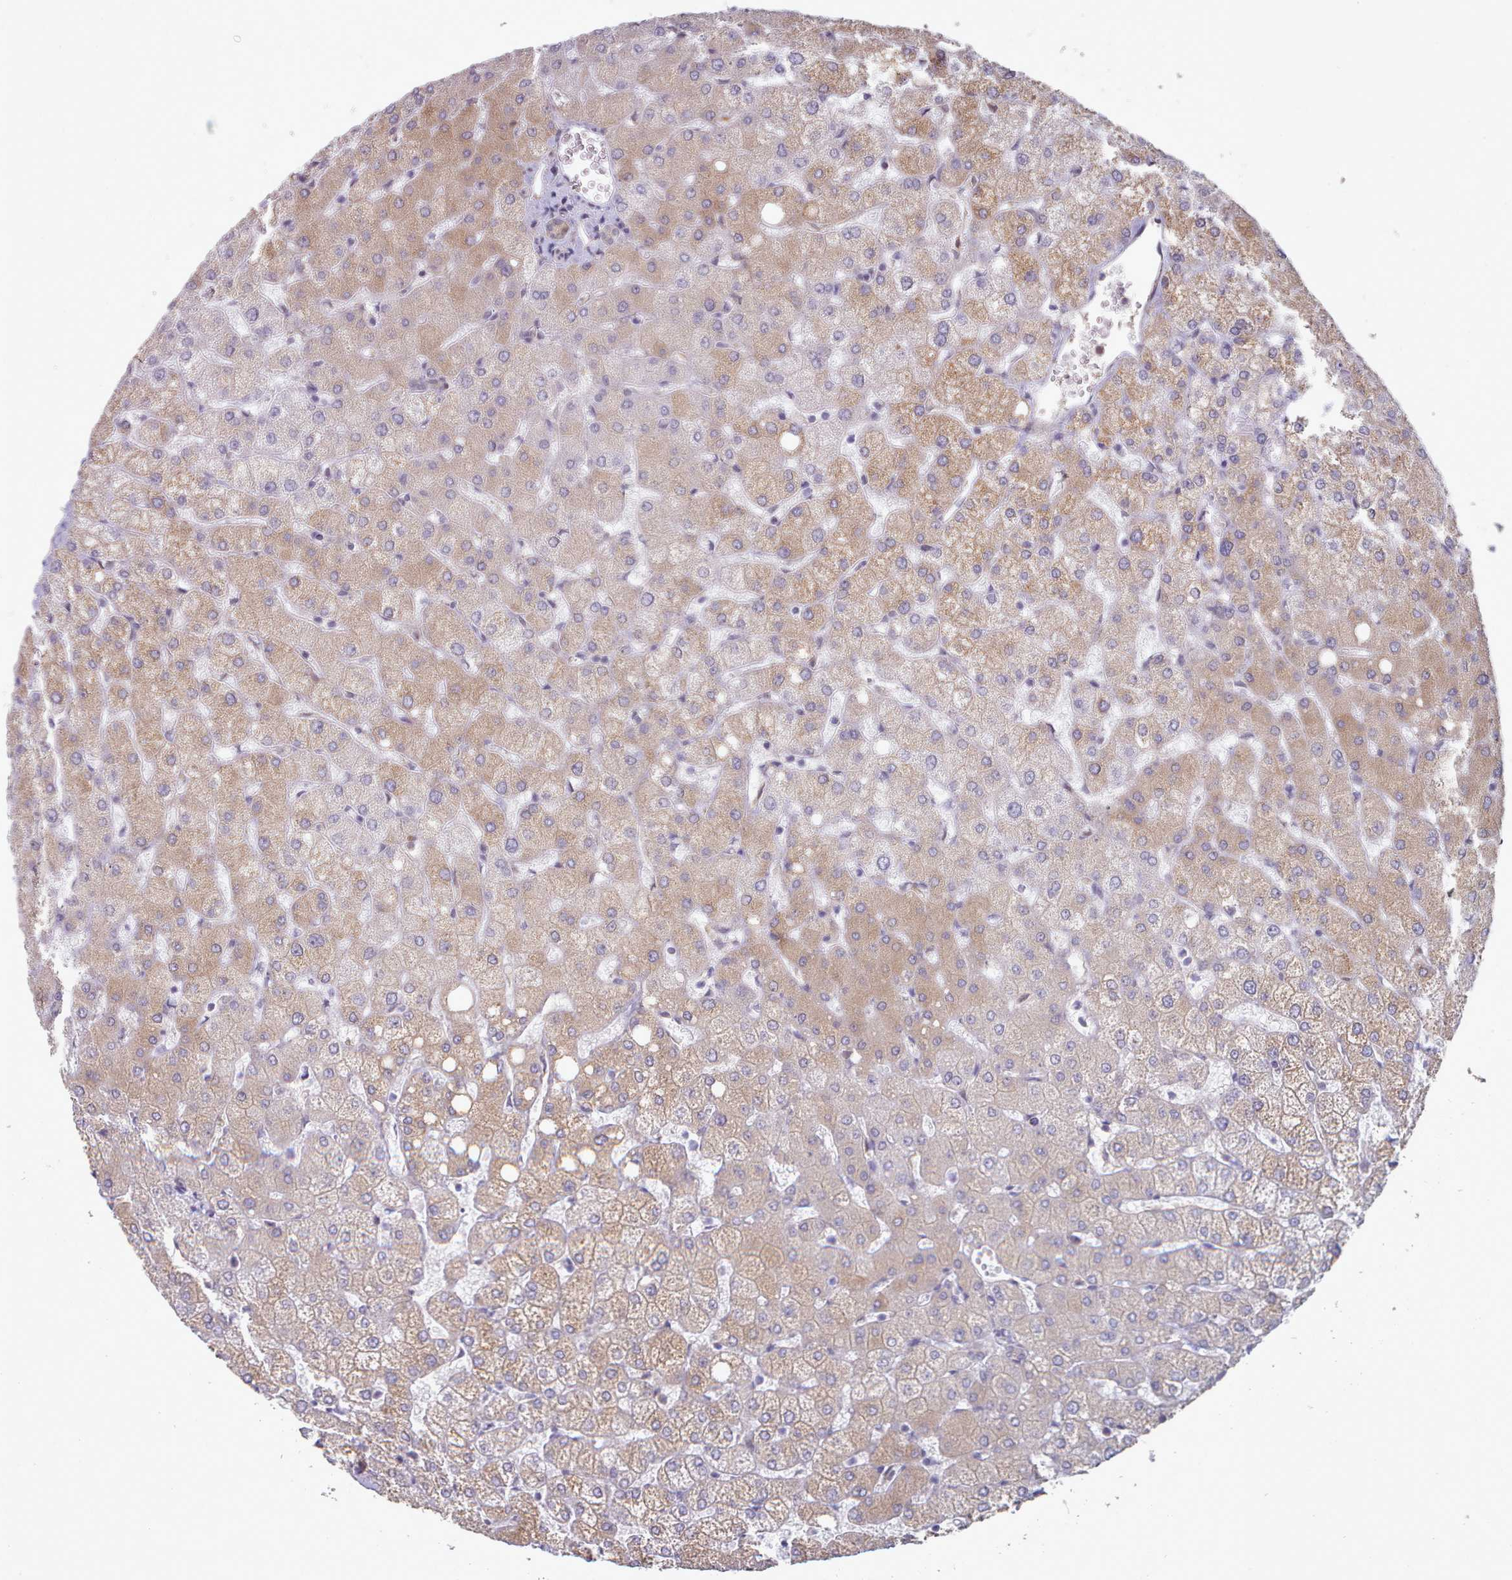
{"staining": {"intensity": "negative", "quantity": "none", "location": "none"}, "tissue": "liver", "cell_type": "Cholangiocytes", "image_type": "normal", "snomed": [{"axis": "morphology", "description": "Normal tissue, NOS"}, {"axis": "topography", "description": "Liver"}], "caption": "Micrograph shows no significant protein staining in cholangiocytes of benign liver. (Stains: DAB IHC with hematoxylin counter stain, Microscopy: brightfield microscopy at high magnification).", "gene": "CES3", "patient": {"sex": "female", "age": 54}}